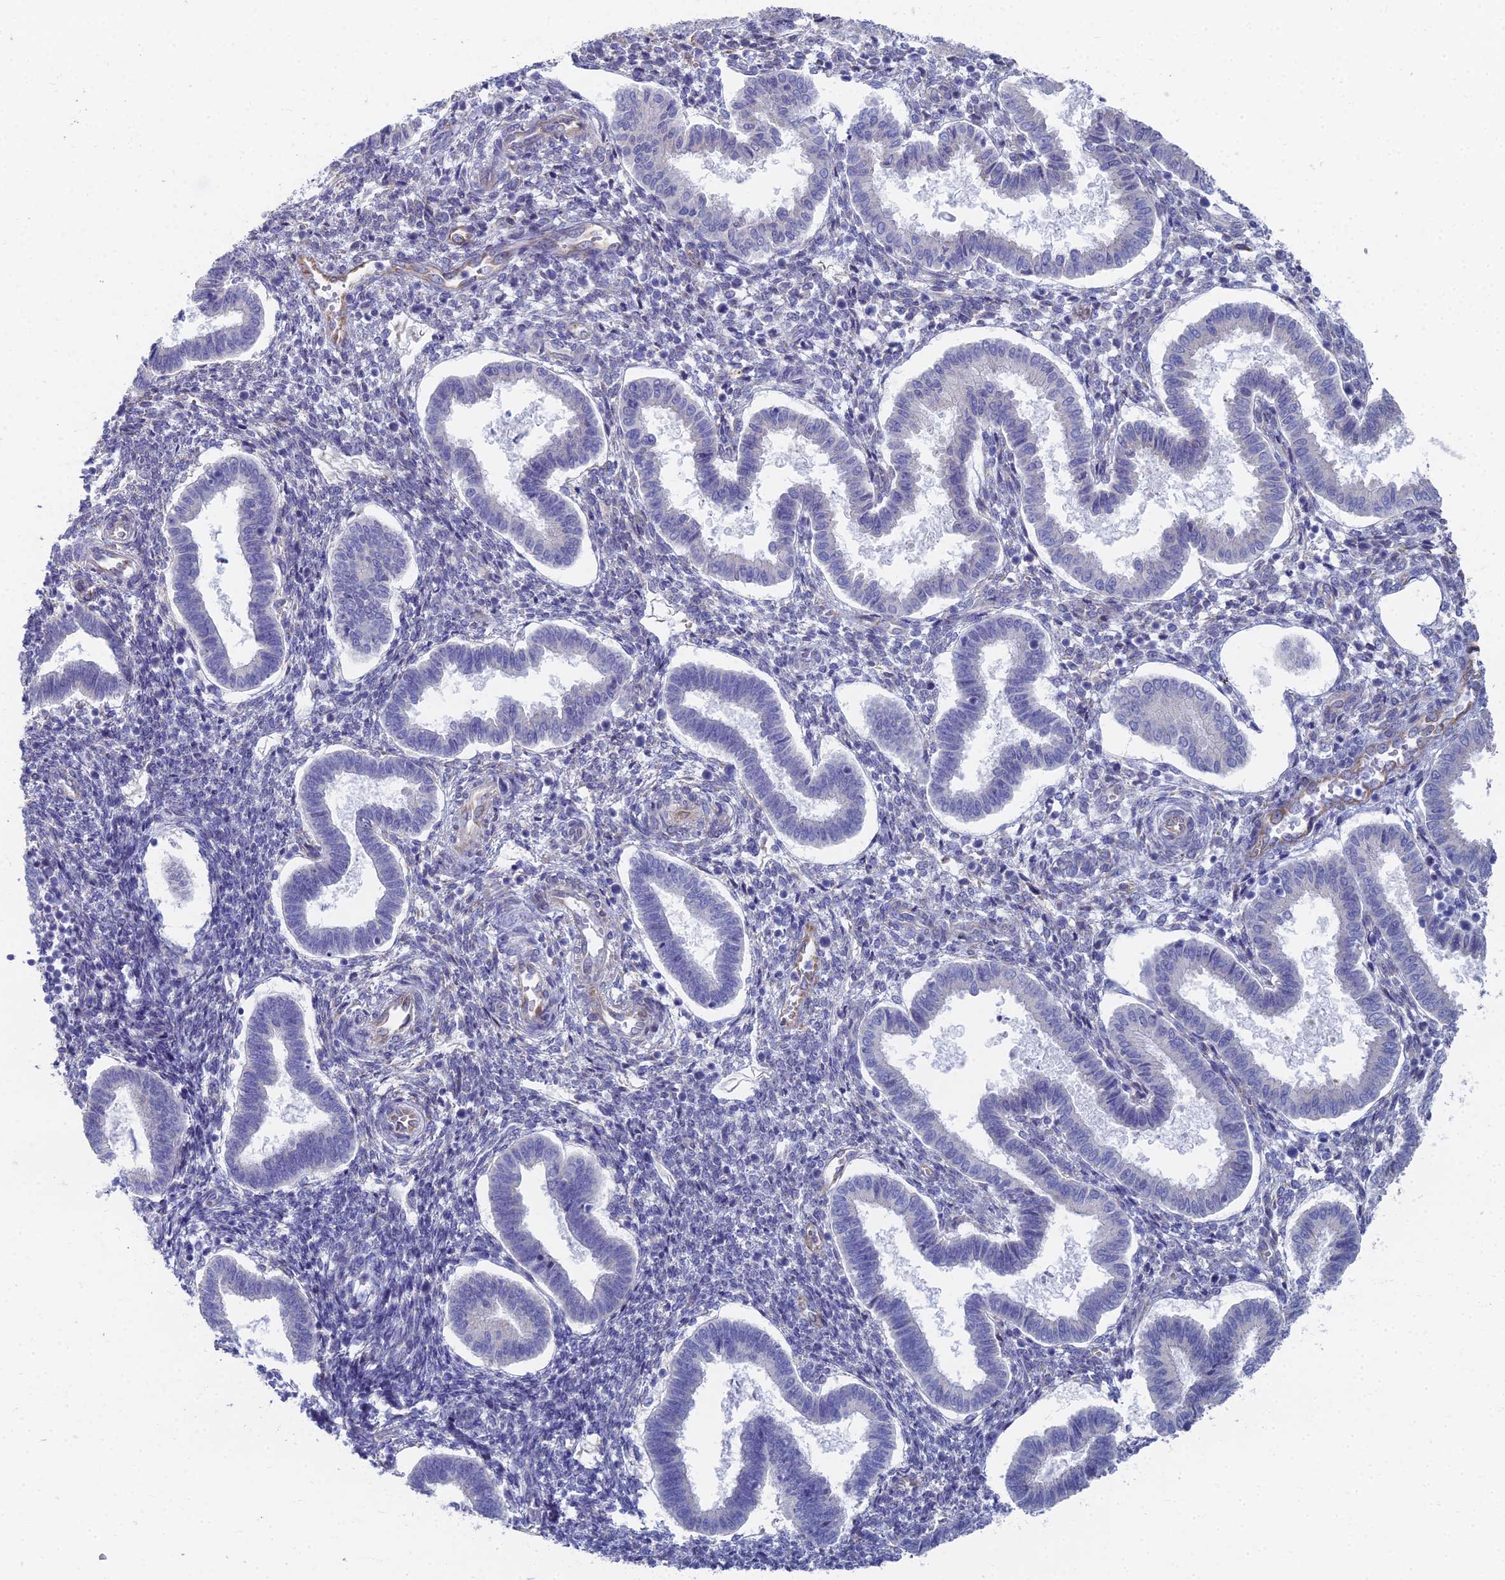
{"staining": {"intensity": "negative", "quantity": "none", "location": "none"}, "tissue": "endometrium", "cell_type": "Cells in endometrial stroma", "image_type": "normal", "snomed": [{"axis": "morphology", "description": "Normal tissue, NOS"}, {"axis": "topography", "description": "Endometrium"}], "caption": "The immunohistochemistry micrograph has no significant staining in cells in endometrial stroma of endometrium.", "gene": "TNNT3", "patient": {"sex": "female", "age": 24}}